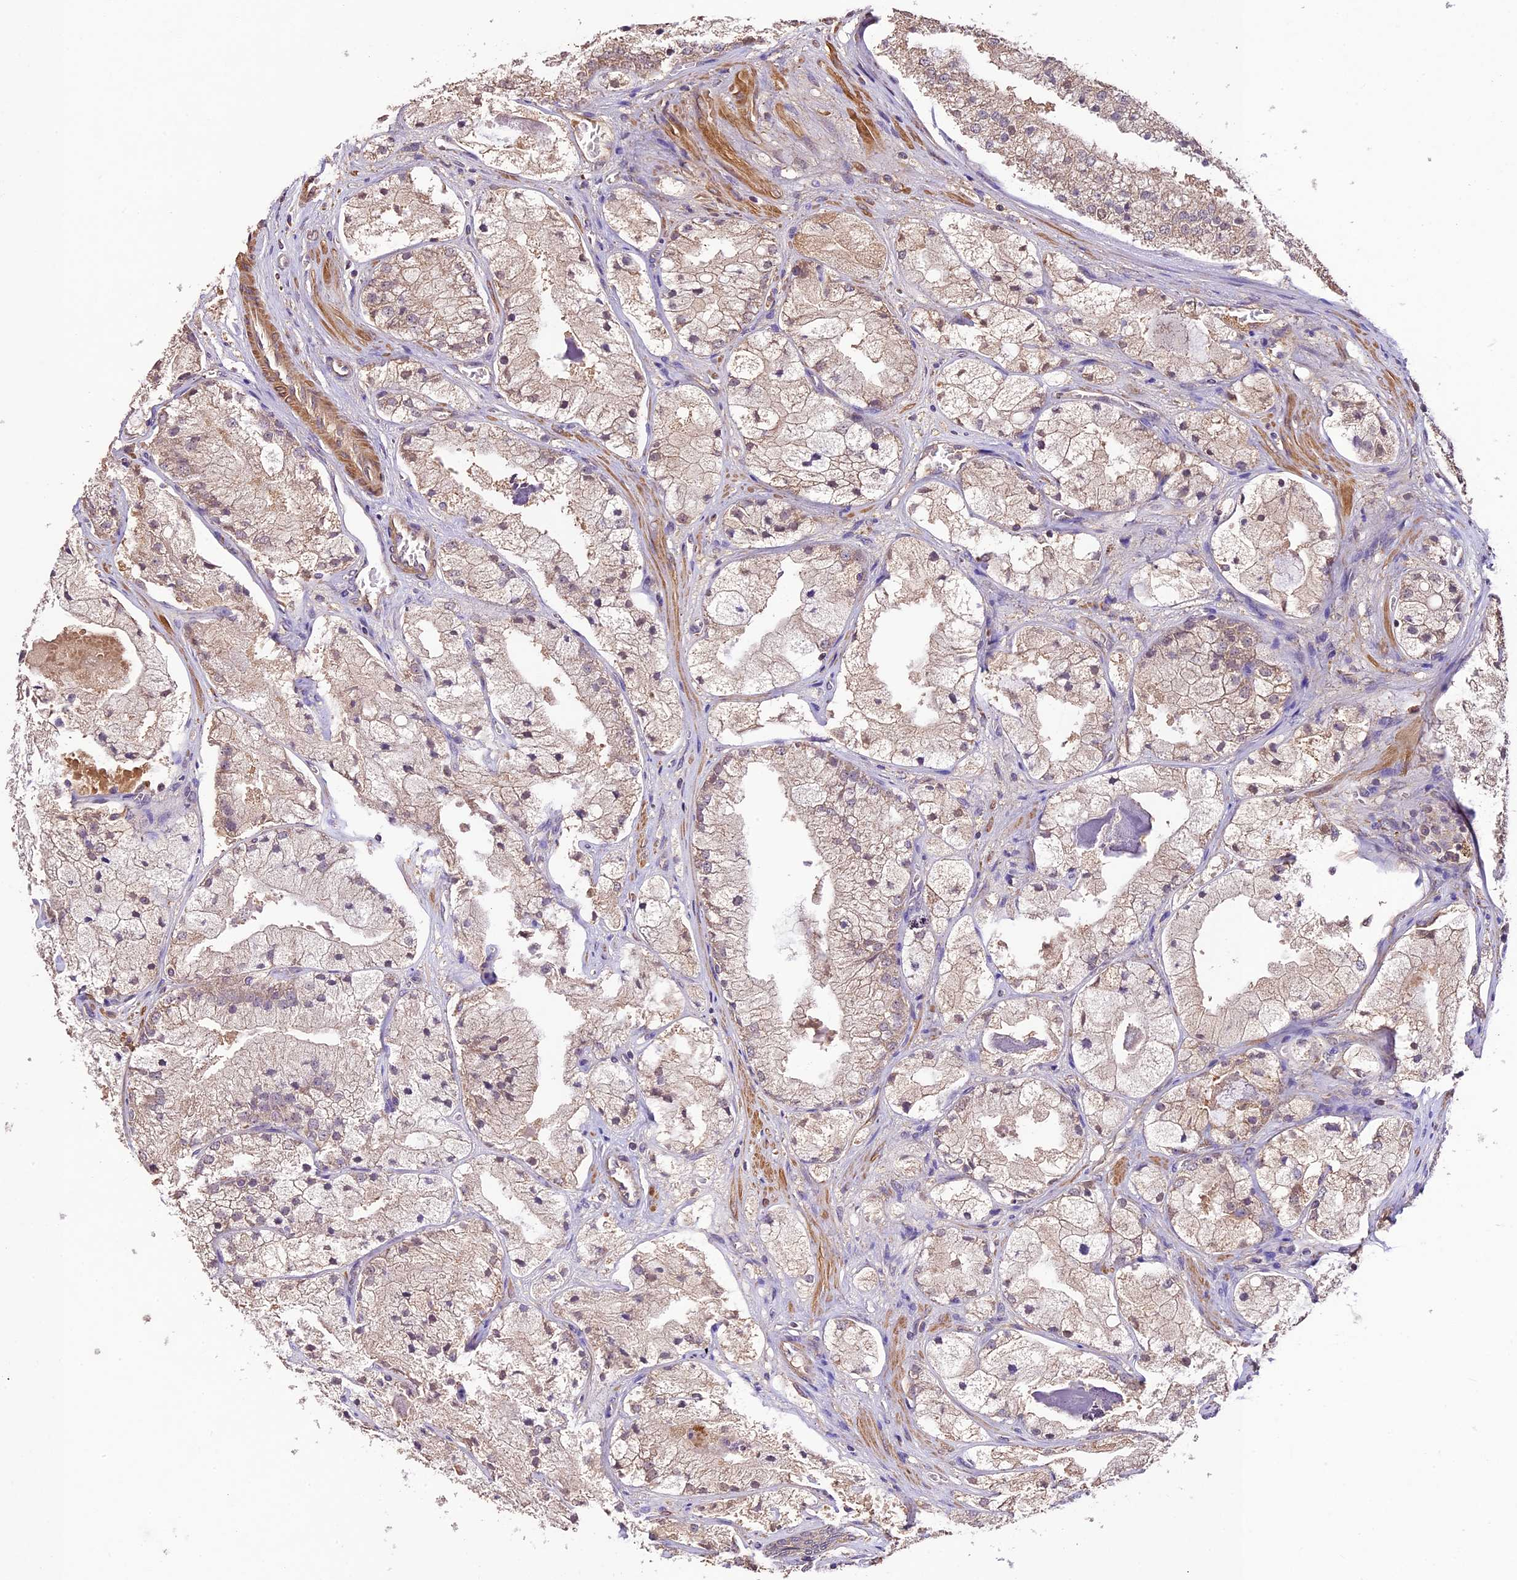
{"staining": {"intensity": "weak", "quantity": "25%-75%", "location": "cytoplasmic/membranous"}, "tissue": "prostate cancer", "cell_type": "Tumor cells", "image_type": "cancer", "snomed": [{"axis": "morphology", "description": "Adenocarcinoma, High grade"}, {"axis": "topography", "description": "Prostate"}], "caption": "DAB (3,3'-diaminobenzidine) immunohistochemical staining of human high-grade adenocarcinoma (prostate) shows weak cytoplasmic/membranous protein positivity in about 25%-75% of tumor cells.", "gene": "CRLF1", "patient": {"sex": "male", "age": 50}}